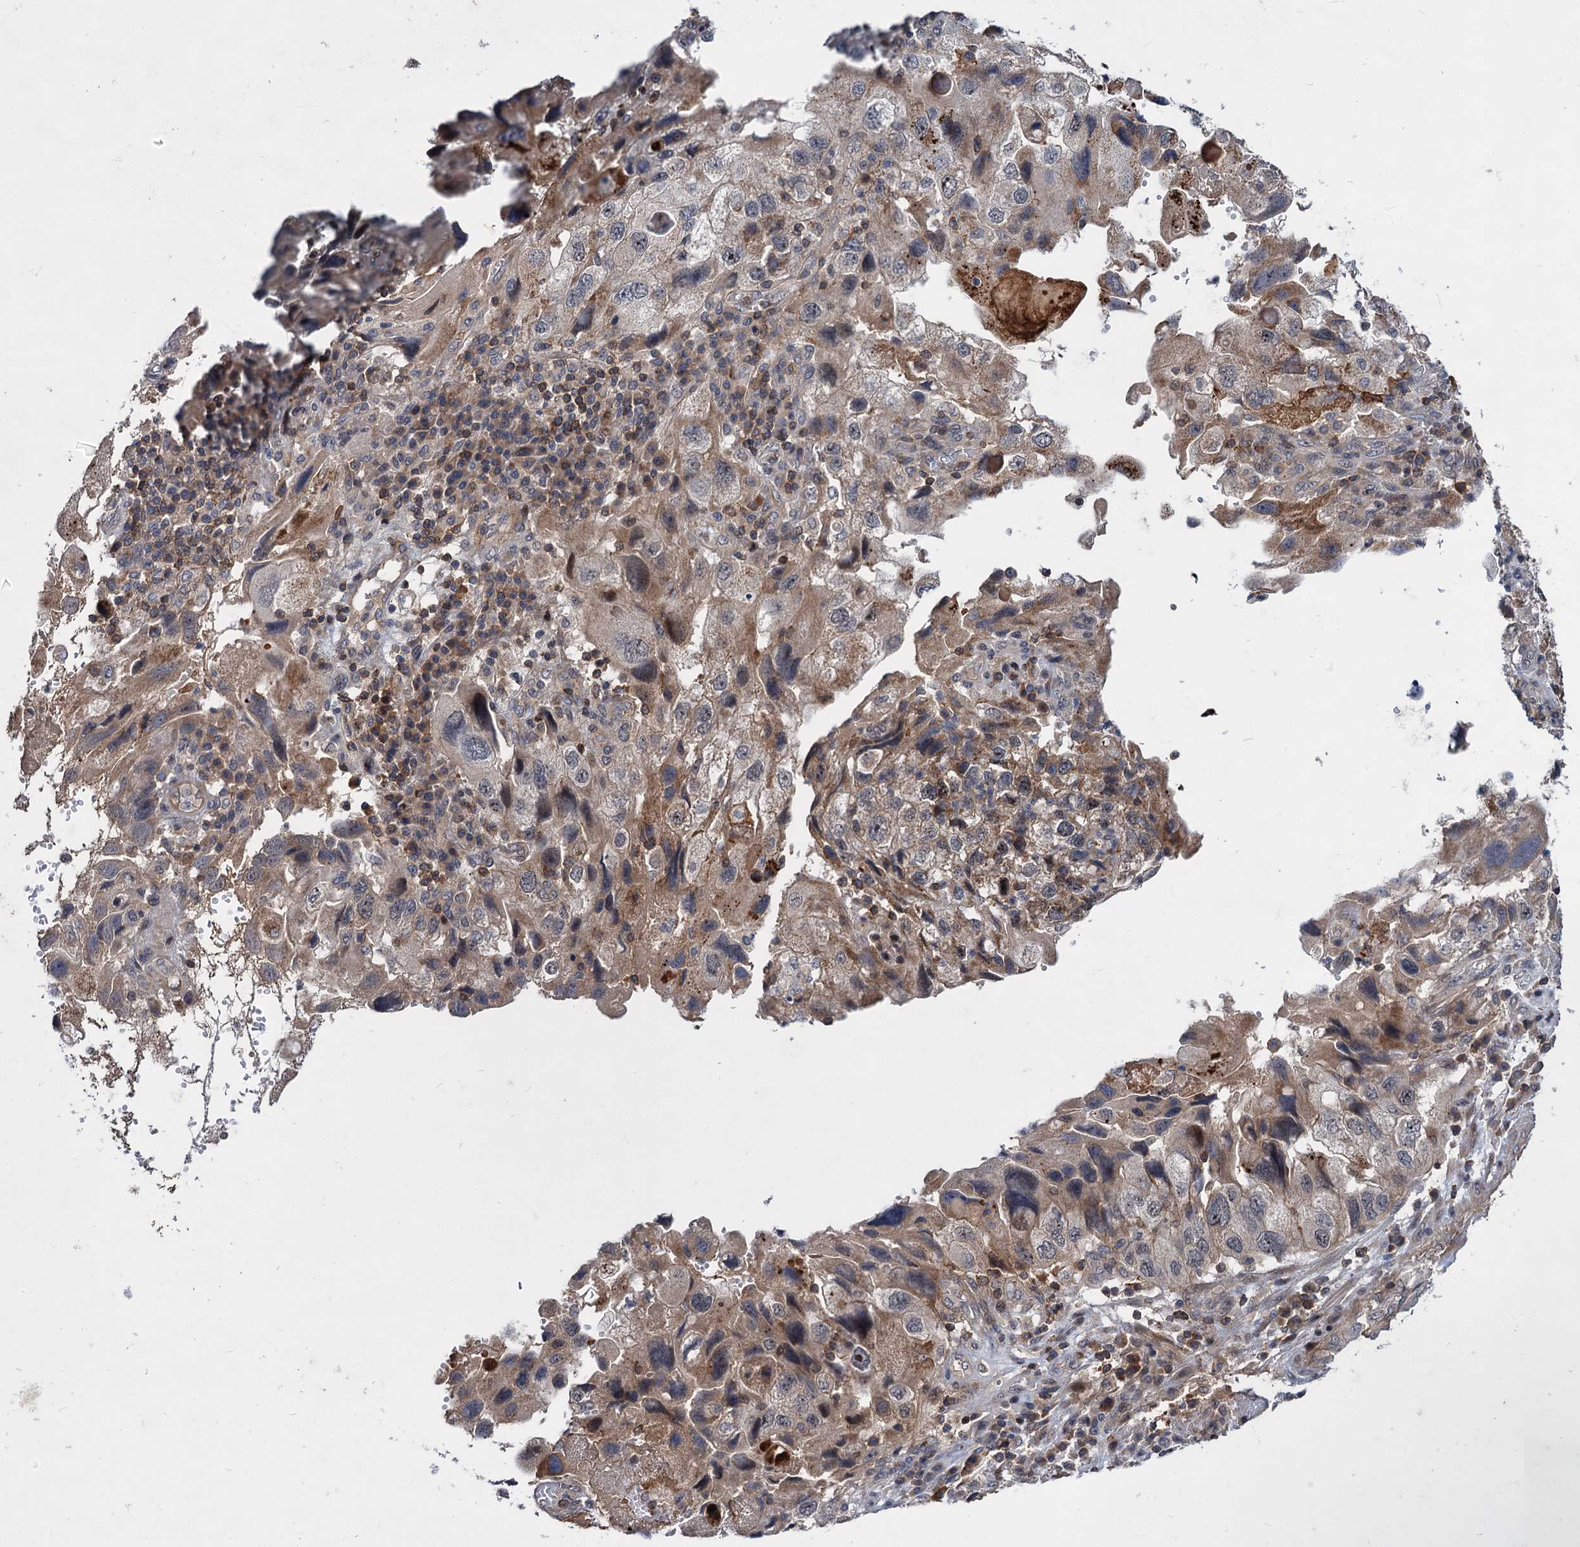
{"staining": {"intensity": "weak", "quantity": "25%-75%", "location": "cytoplasmic/membranous"}, "tissue": "endometrial cancer", "cell_type": "Tumor cells", "image_type": "cancer", "snomed": [{"axis": "morphology", "description": "Adenocarcinoma, NOS"}, {"axis": "topography", "description": "Endometrium"}], "caption": "Tumor cells reveal weak cytoplasmic/membranous expression in about 25%-75% of cells in endometrial cancer (adenocarcinoma).", "gene": "ABLIM1", "patient": {"sex": "female", "age": 49}}